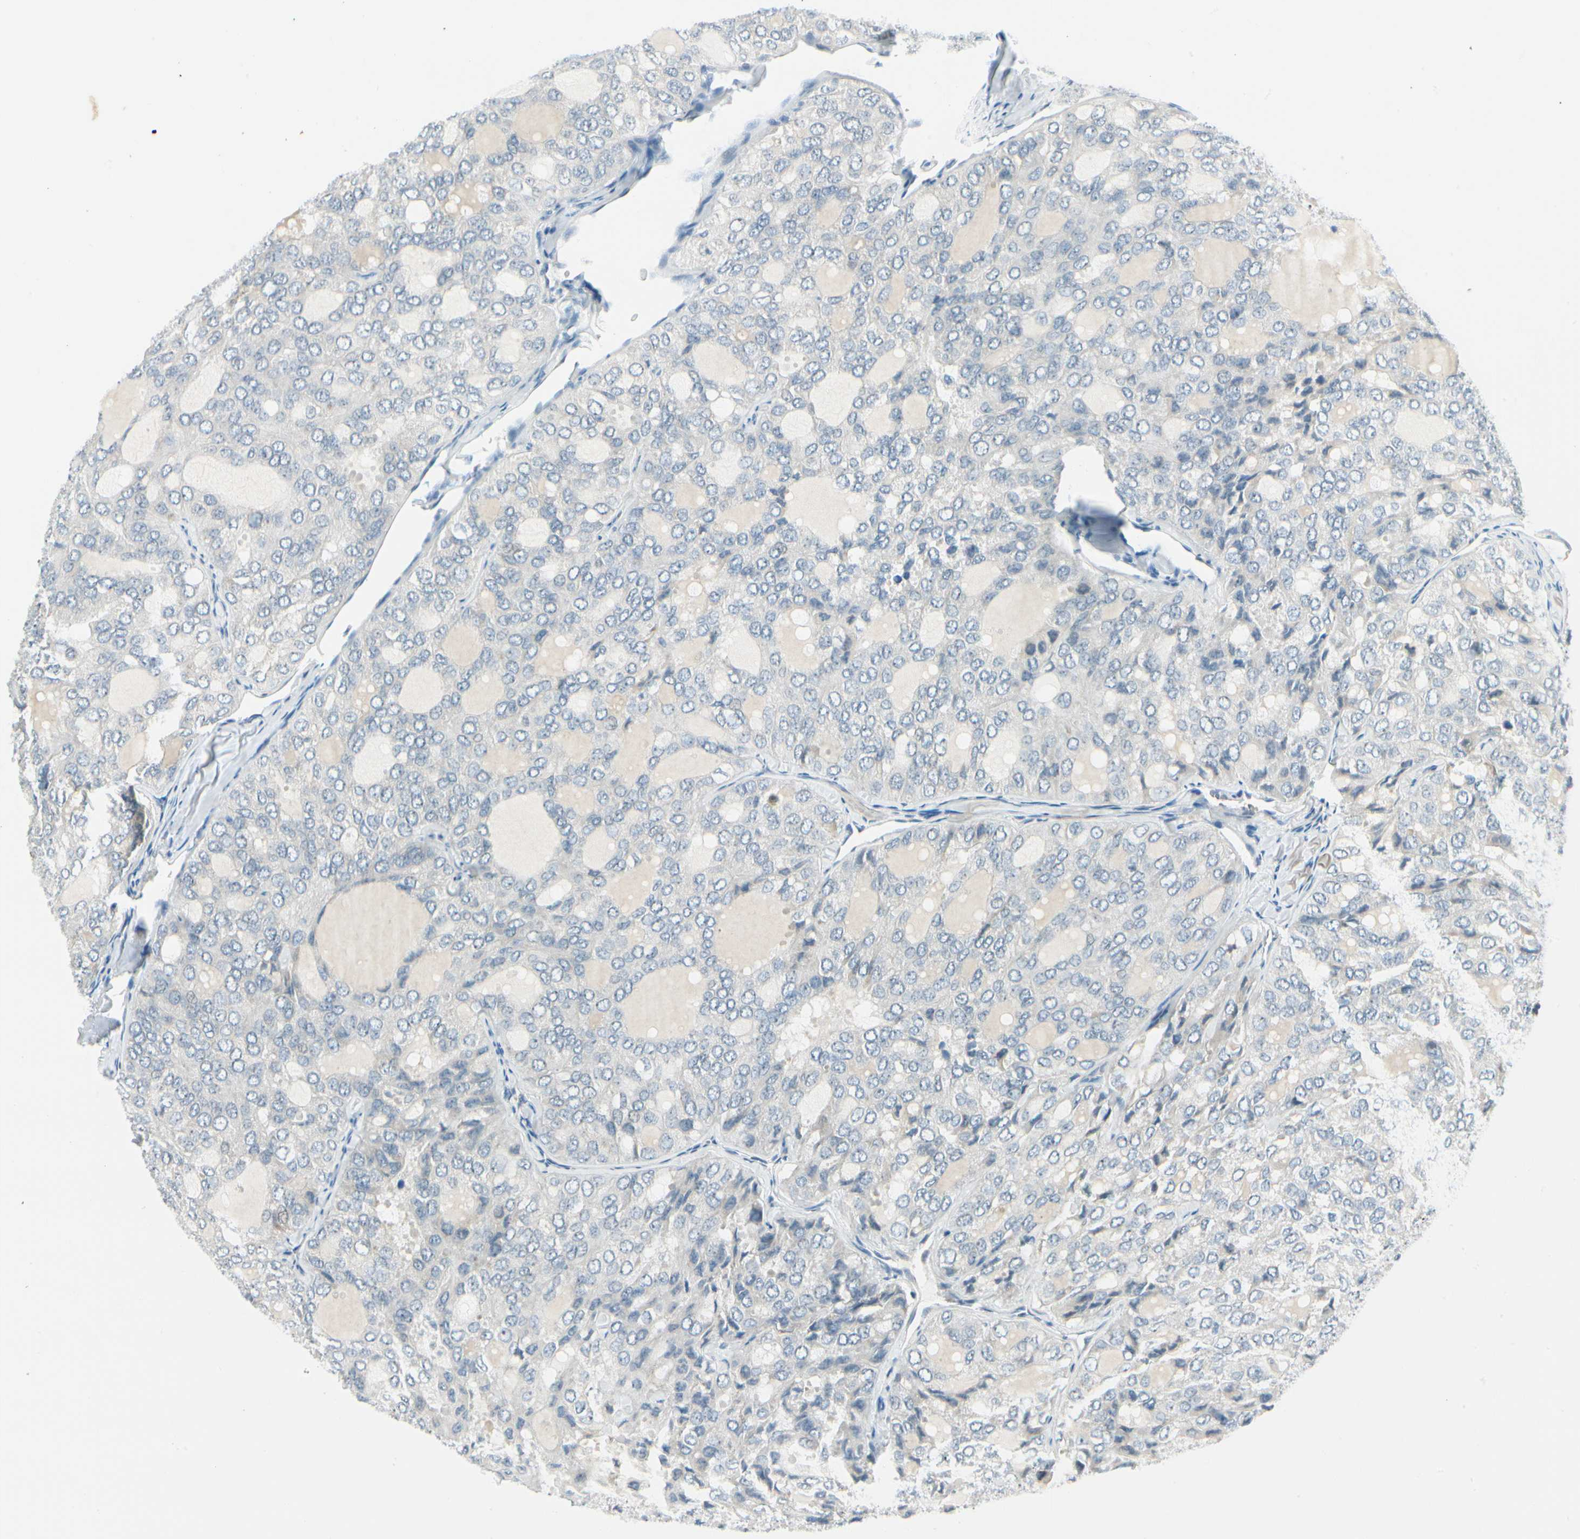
{"staining": {"intensity": "negative", "quantity": "none", "location": "none"}, "tissue": "thyroid cancer", "cell_type": "Tumor cells", "image_type": "cancer", "snomed": [{"axis": "morphology", "description": "Follicular adenoma carcinoma, NOS"}, {"axis": "topography", "description": "Thyroid gland"}], "caption": "There is no significant staining in tumor cells of thyroid cancer.", "gene": "ZSCAN1", "patient": {"sex": "male", "age": 75}}